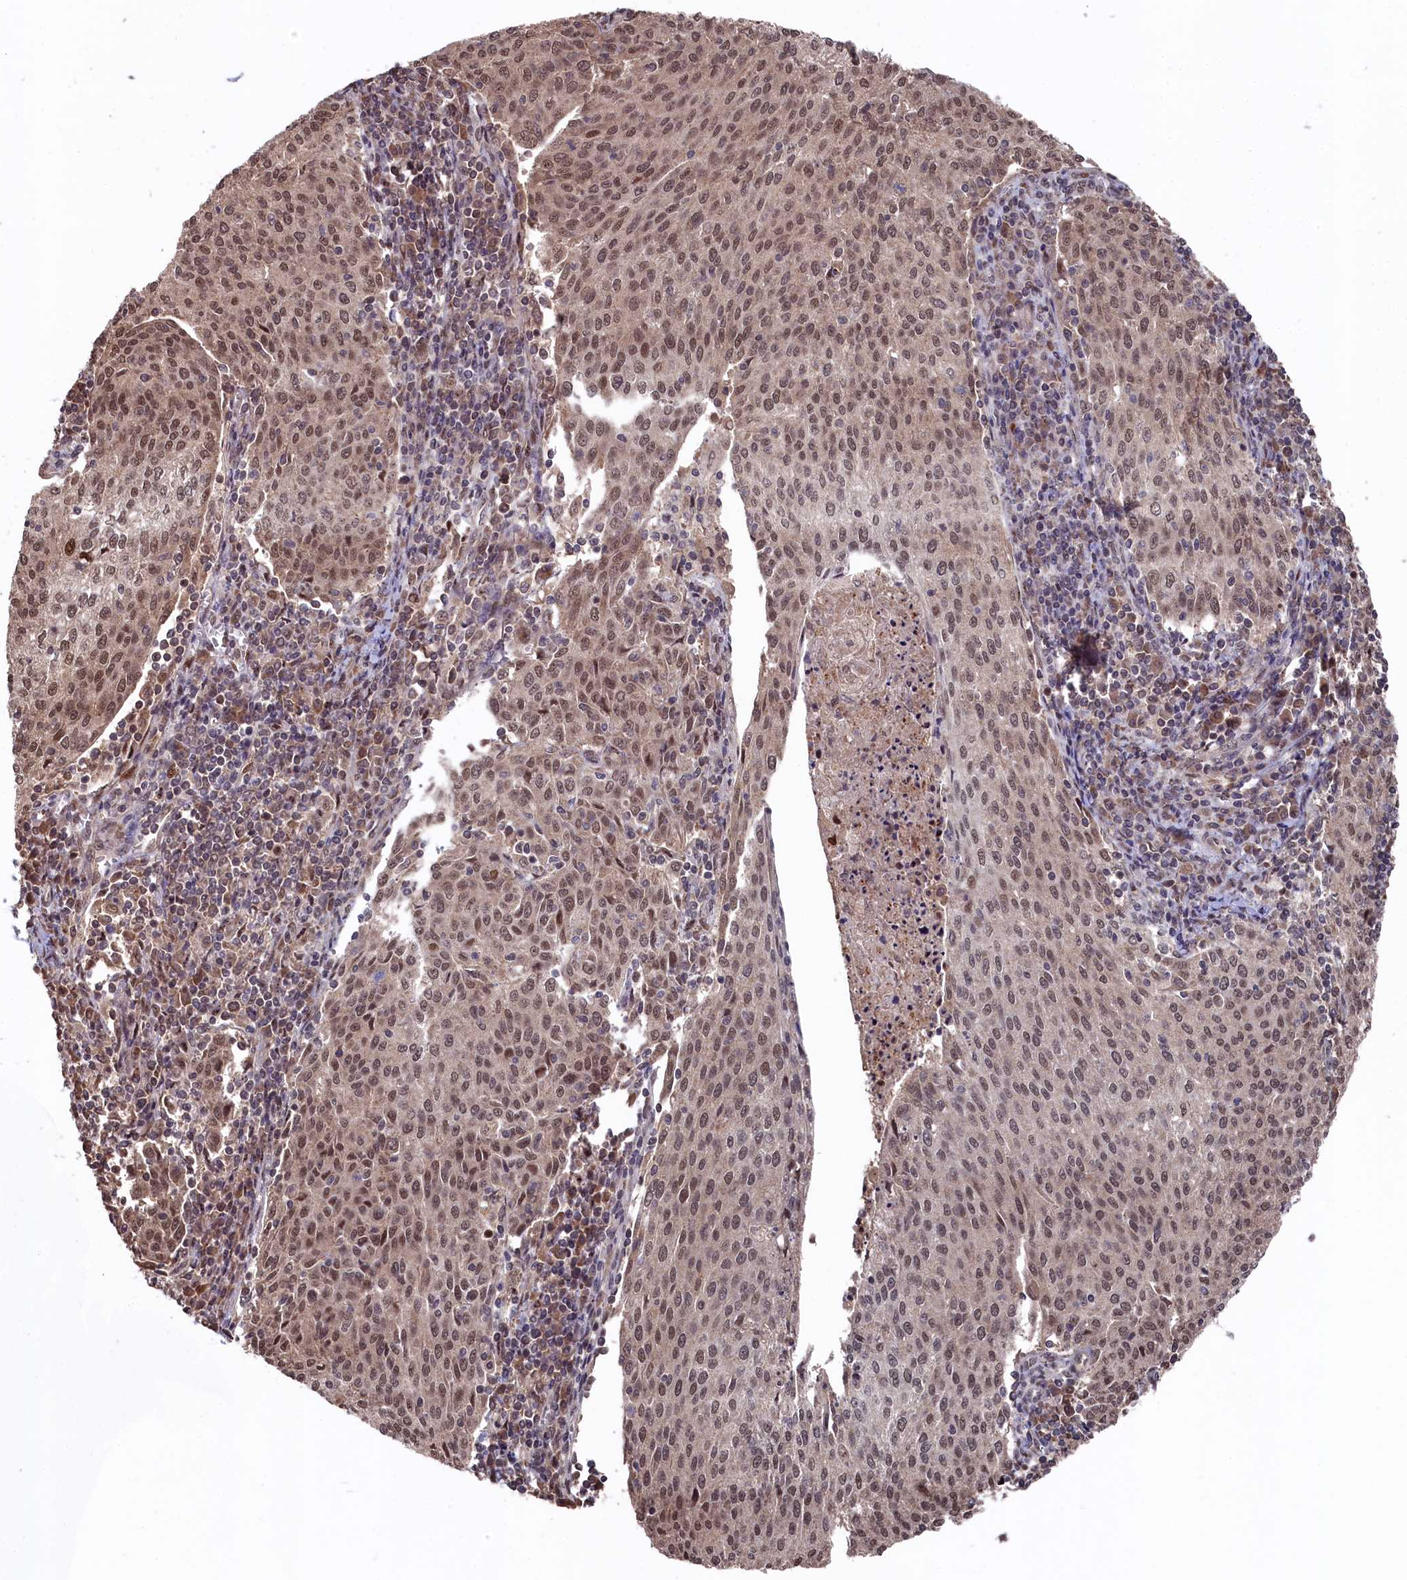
{"staining": {"intensity": "moderate", "quantity": ">75%", "location": "nuclear"}, "tissue": "cervical cancer", "cell_type": "Tumor cells", "image_type": "cancer", "snomed": [{"axis": "morphology", "description": "Squamous cell carcinoma, NOS"}, {"axis": "topography", "description": "Cervix"}], "caption": "Moderate nuclear expression is appreciated in about >75% of tumor cells in squamous cell carcinoma (cervical). (brown staining indicates protein expression, while blue staining denotes nuclei).", "gene": "CLPX", "patient": {"sex": "female", "age": 46}}